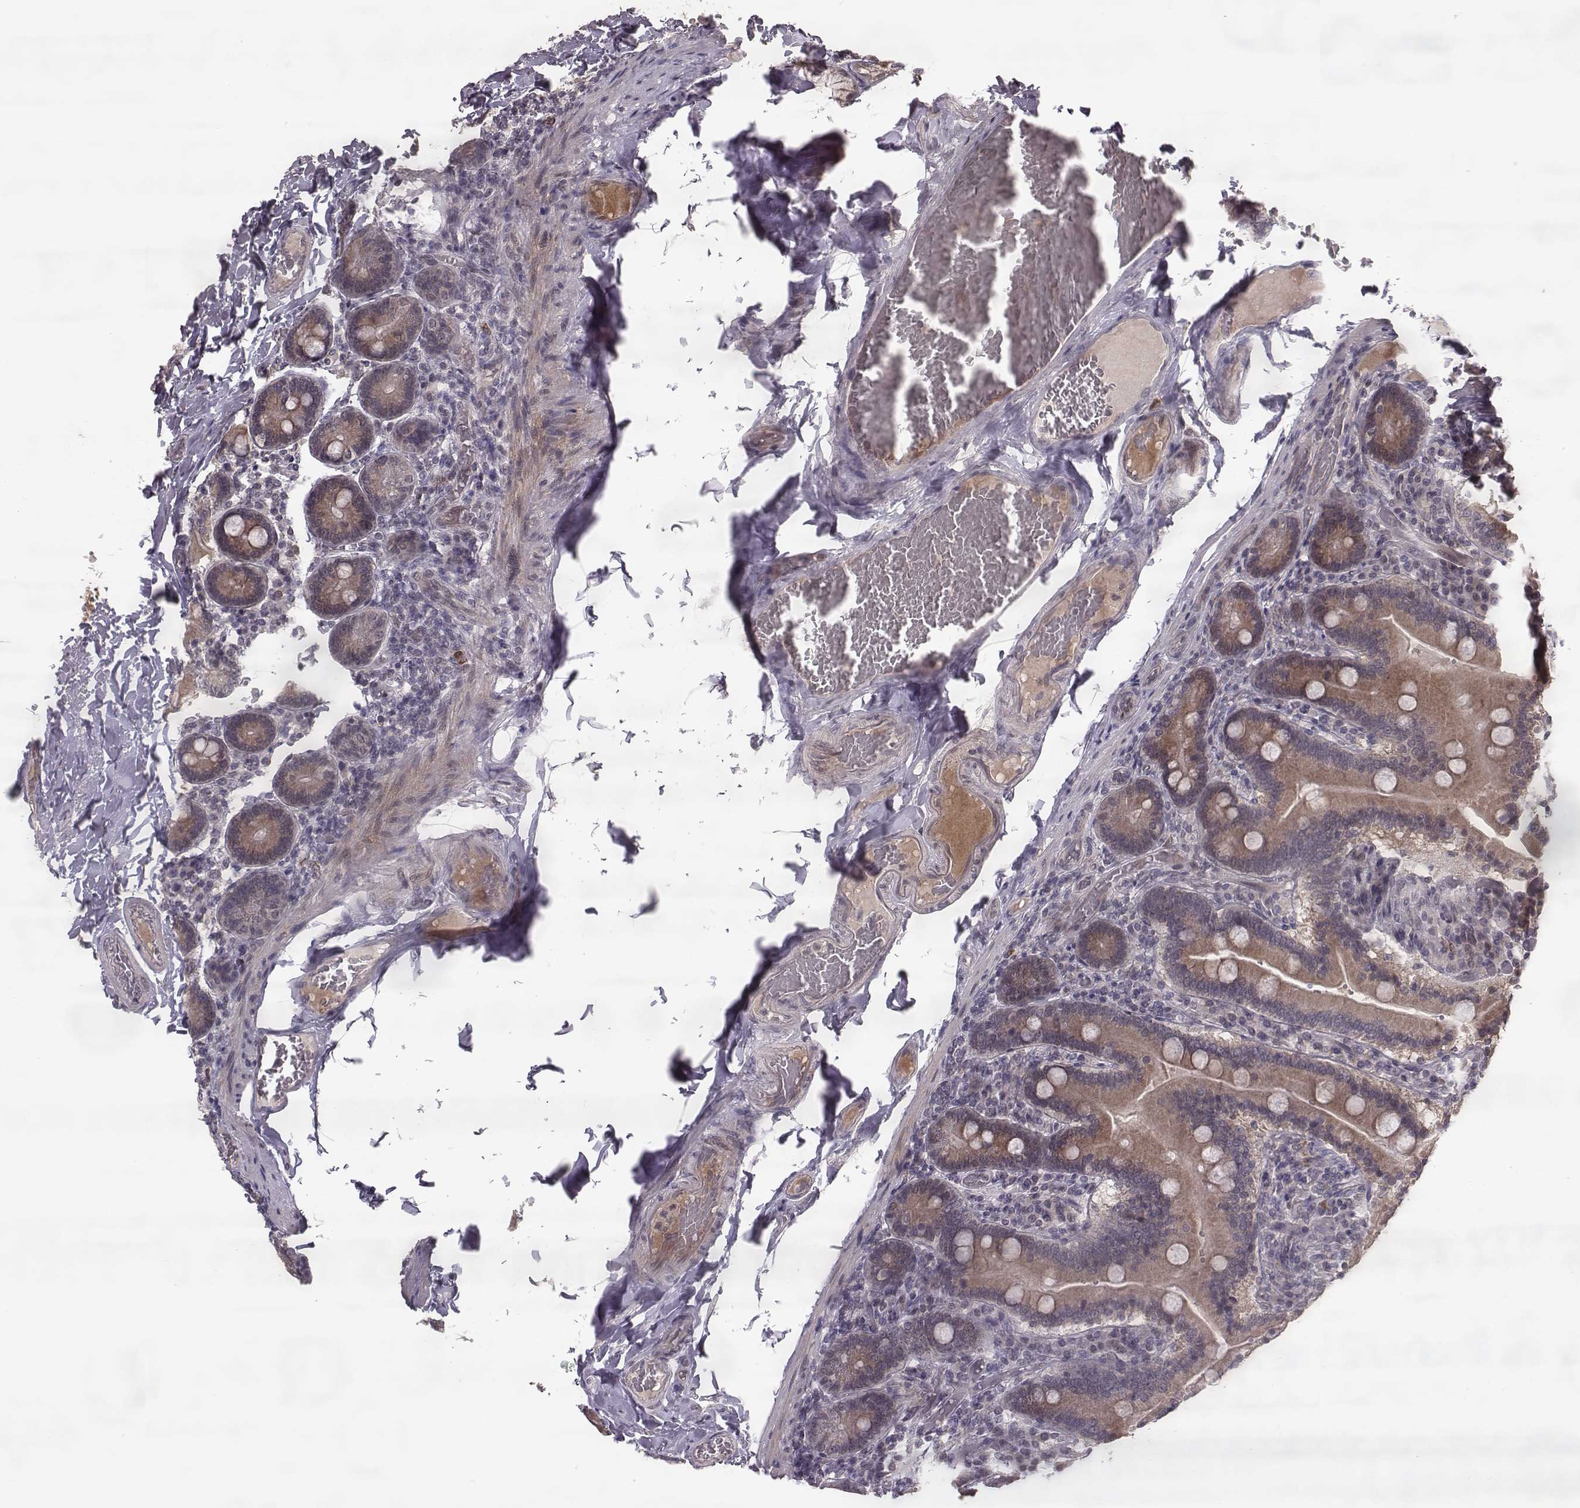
{"staining": {"intensity": "strong", "quantity": "25%-75%", "location": "cytoplasmic/membranous"}, "tissue": "duodenum", "cell_type": "Glandular cells", "image_type": "normal", "snomed": [{"axis": "morphology", "description": "Normal tissue, NOS"}, {"axis": "topography", "description": "Duodenum"}], "caption": "IHC (DAB) staining of benign human duodenum reveals strong cytoplasmic/membranous protein expression in approximately 25%-75% of glandular cells. Nuclei are stained in blue.", "gene": "ELOVL5", "patient": {"sex": "female", "age": 62}}